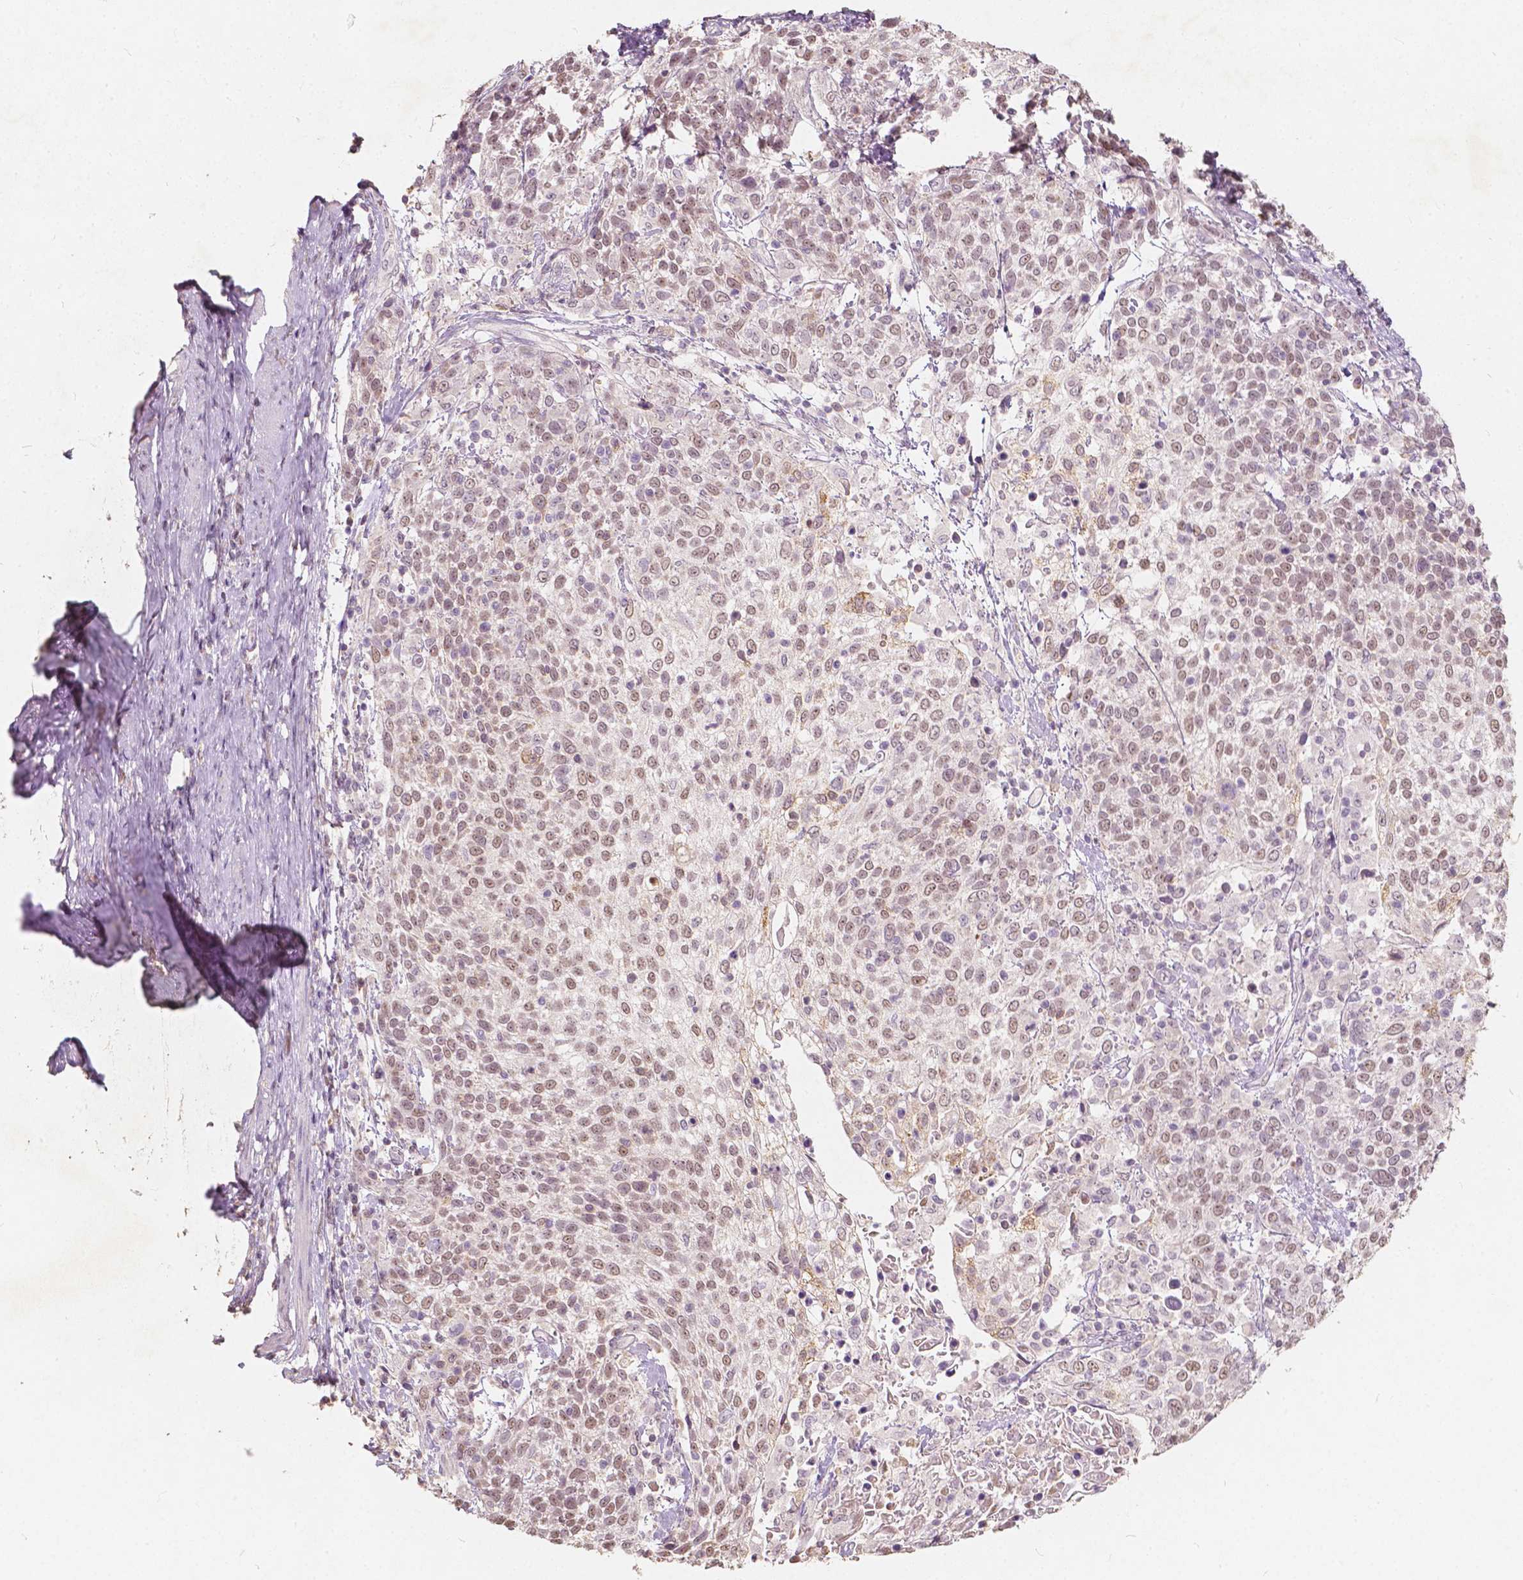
{"staining": {"intensity": "weak", "quantity": "25%-75%", "location": "nuclear"}, "tissue": "cervical cancer", "cell_type": "Tumor cells", "image_type": "cancer", "snomed": [{"axis": "morphology", "description": "Squamous cell carcinoma, NOS"}, {"axis": "topography", "description": "Cervix"}], "caption": "DAB immunohistochemical staining of cervical cancer (squamous cell carcinoma) shows weak nuclear protein positivity in about 25%-75% of tumor cells.", "gene": "SOX15", "patient": {"sex": "female", "age": 61}}